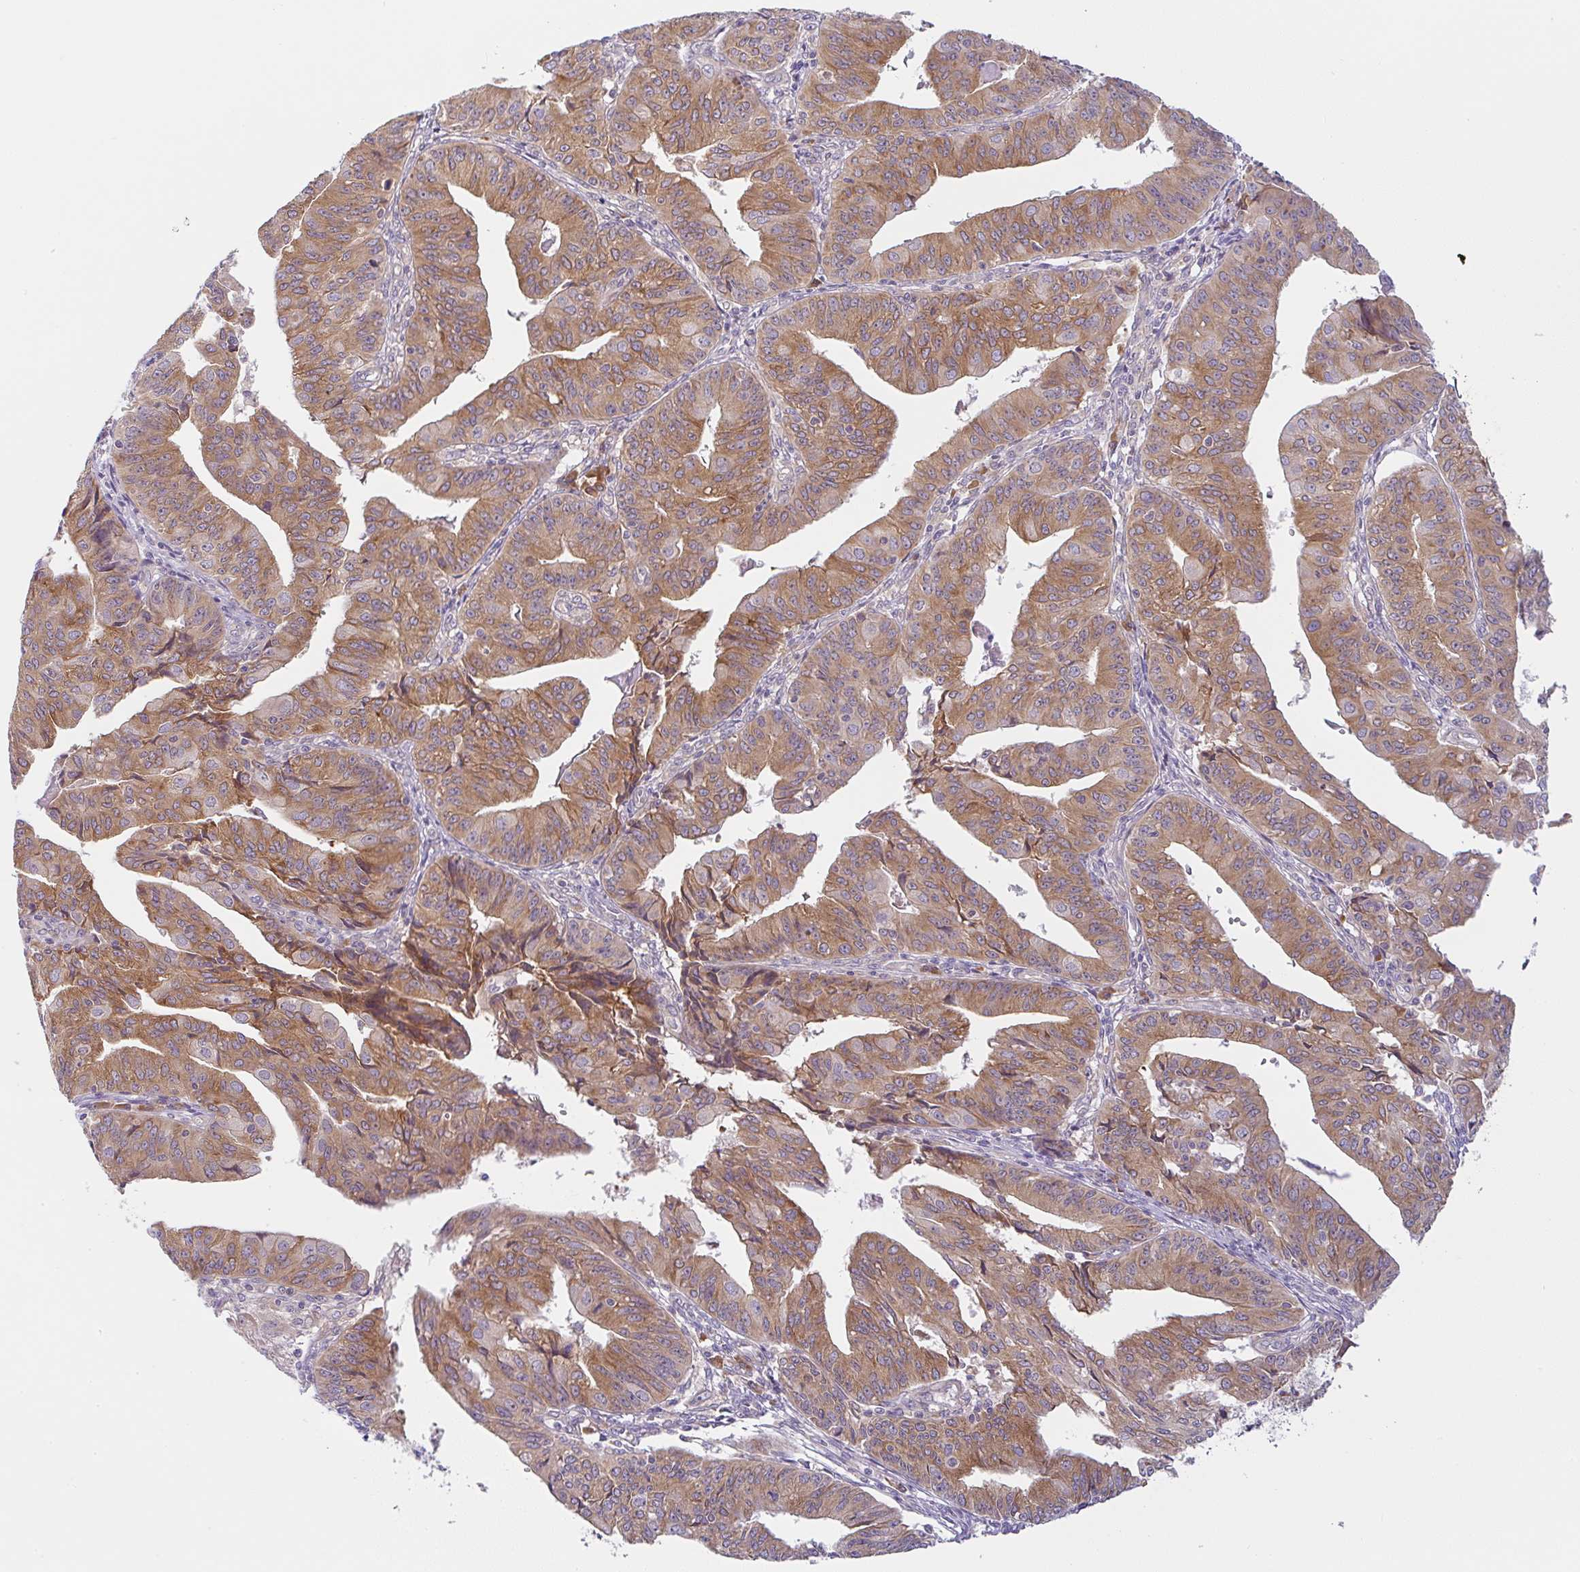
{"staining": {"intensity": "moderate", "quantity": "25%-75%", "location": "cytoplasmic/membranous"}, "tissue": "endometrial cancer", "cell_type": "Tumor cells", "image_type": "cancer", "snomed": [{"axis": "morphology", "description": "Adenocarcinoma, NOS"}, {"axis": "topography", "description": "Endometrium"}], "caption": "This photomicrograph shows IHC staining of human endometrial adenocarcinoma, with medium moderate cytoplasmic/membranous expression in approximately 25%-75% of tumor cells.", "gene": "DERL2", "patient": {"sex": "female", "age": 56}}